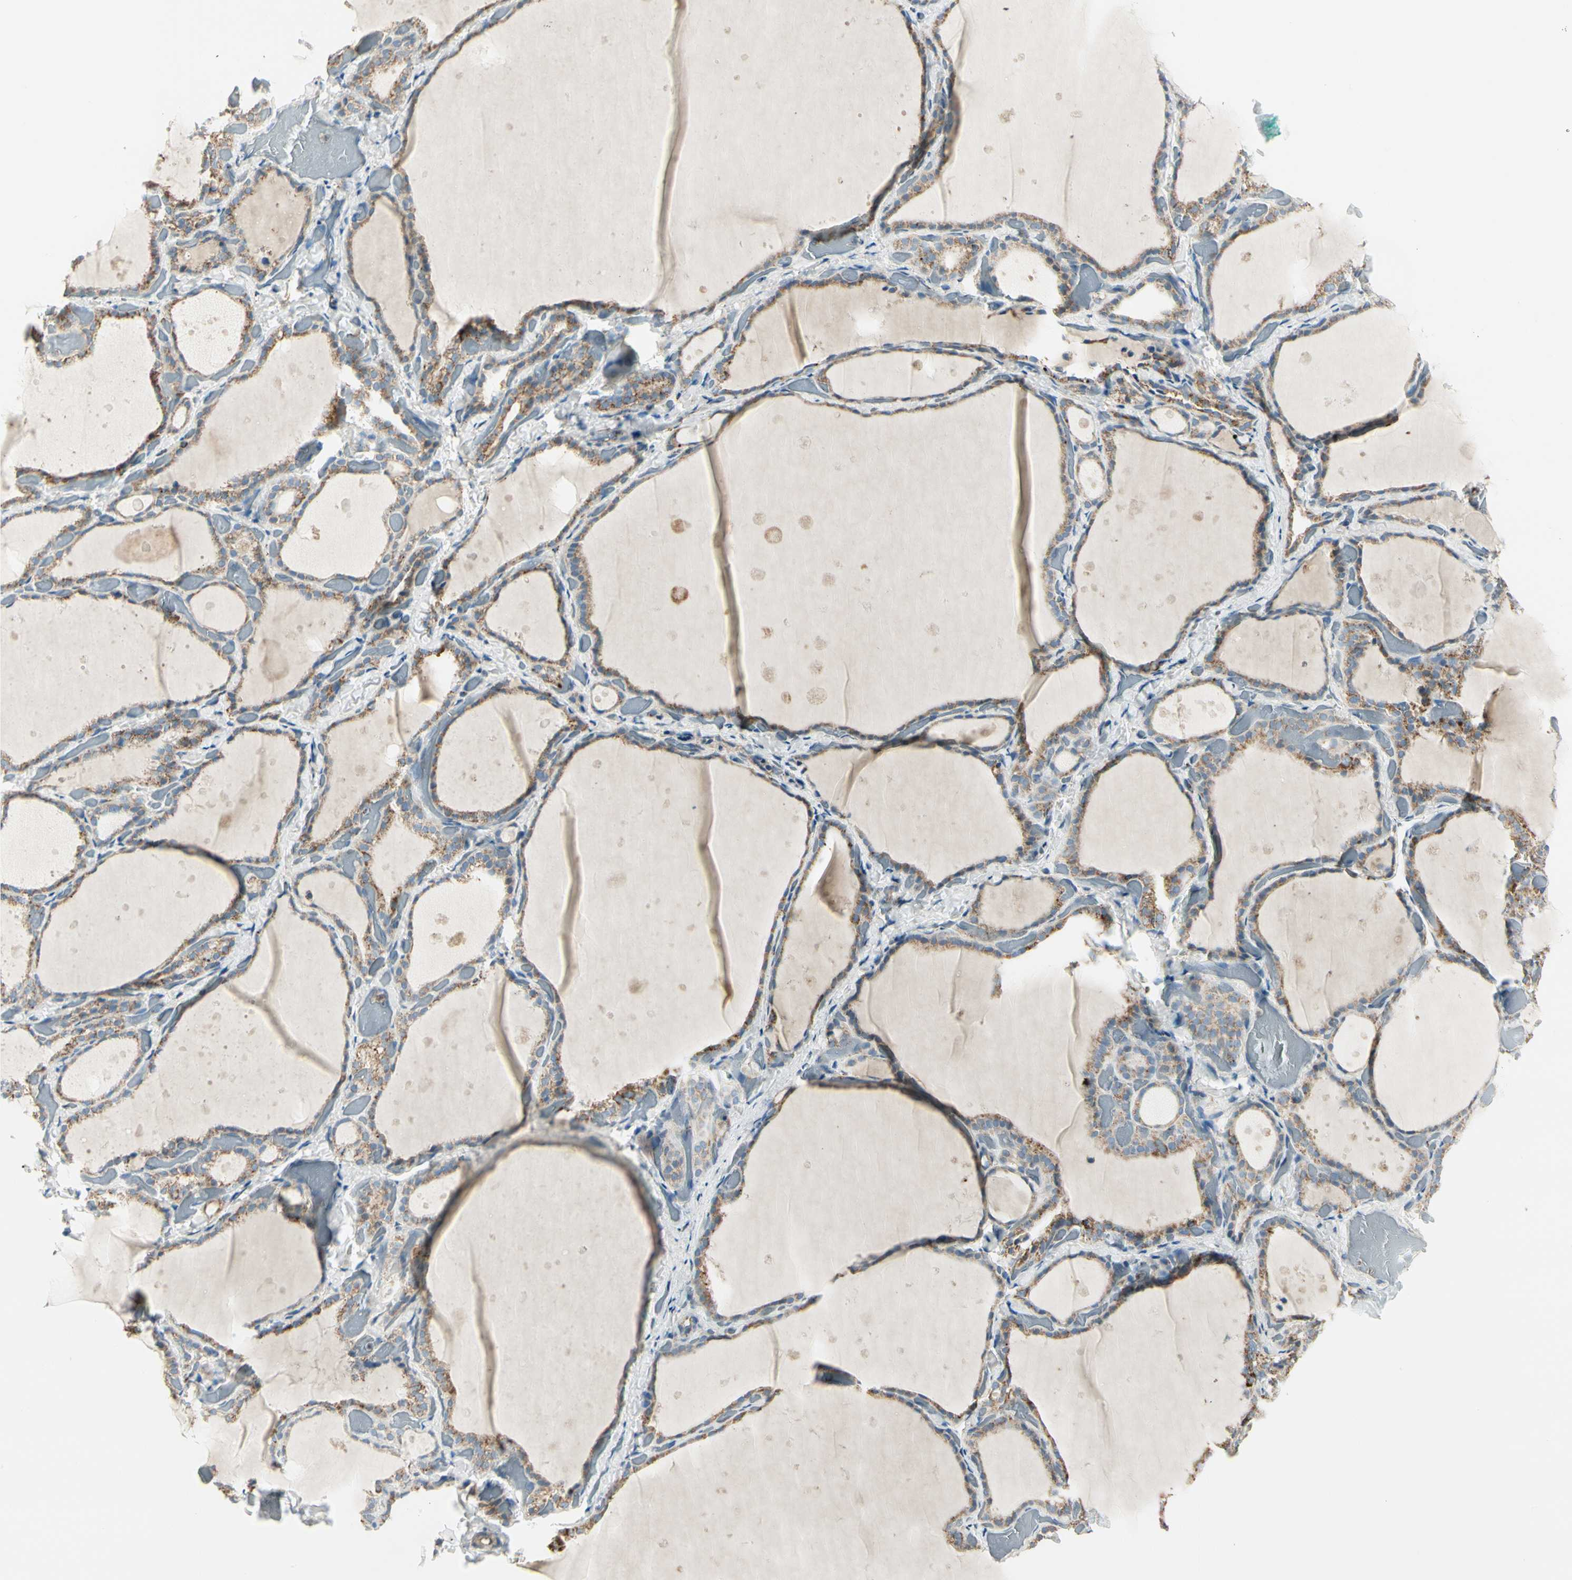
{"staining": {"intensity": "weak", "quantity": ">75%", "location": "cytoplasmic/membranous"}, "tissue": "thyroid gland", "cell_type": "Glandular cells", "image_type": "normal", "snomed": [{"axis": "morphology", "description": "Normal tissue, NOS"}, {"axis": "topography", "description": "Thyroid gland"}], "caption": "An IHC micrograph of unremarkable tissue is shown. Protein staining in brown shows weak cytoplasmic/membranous positivity in thyroid gland within glandular cells.", "gene": "ME2", "patient": {"sex": "female", "age": 44}}